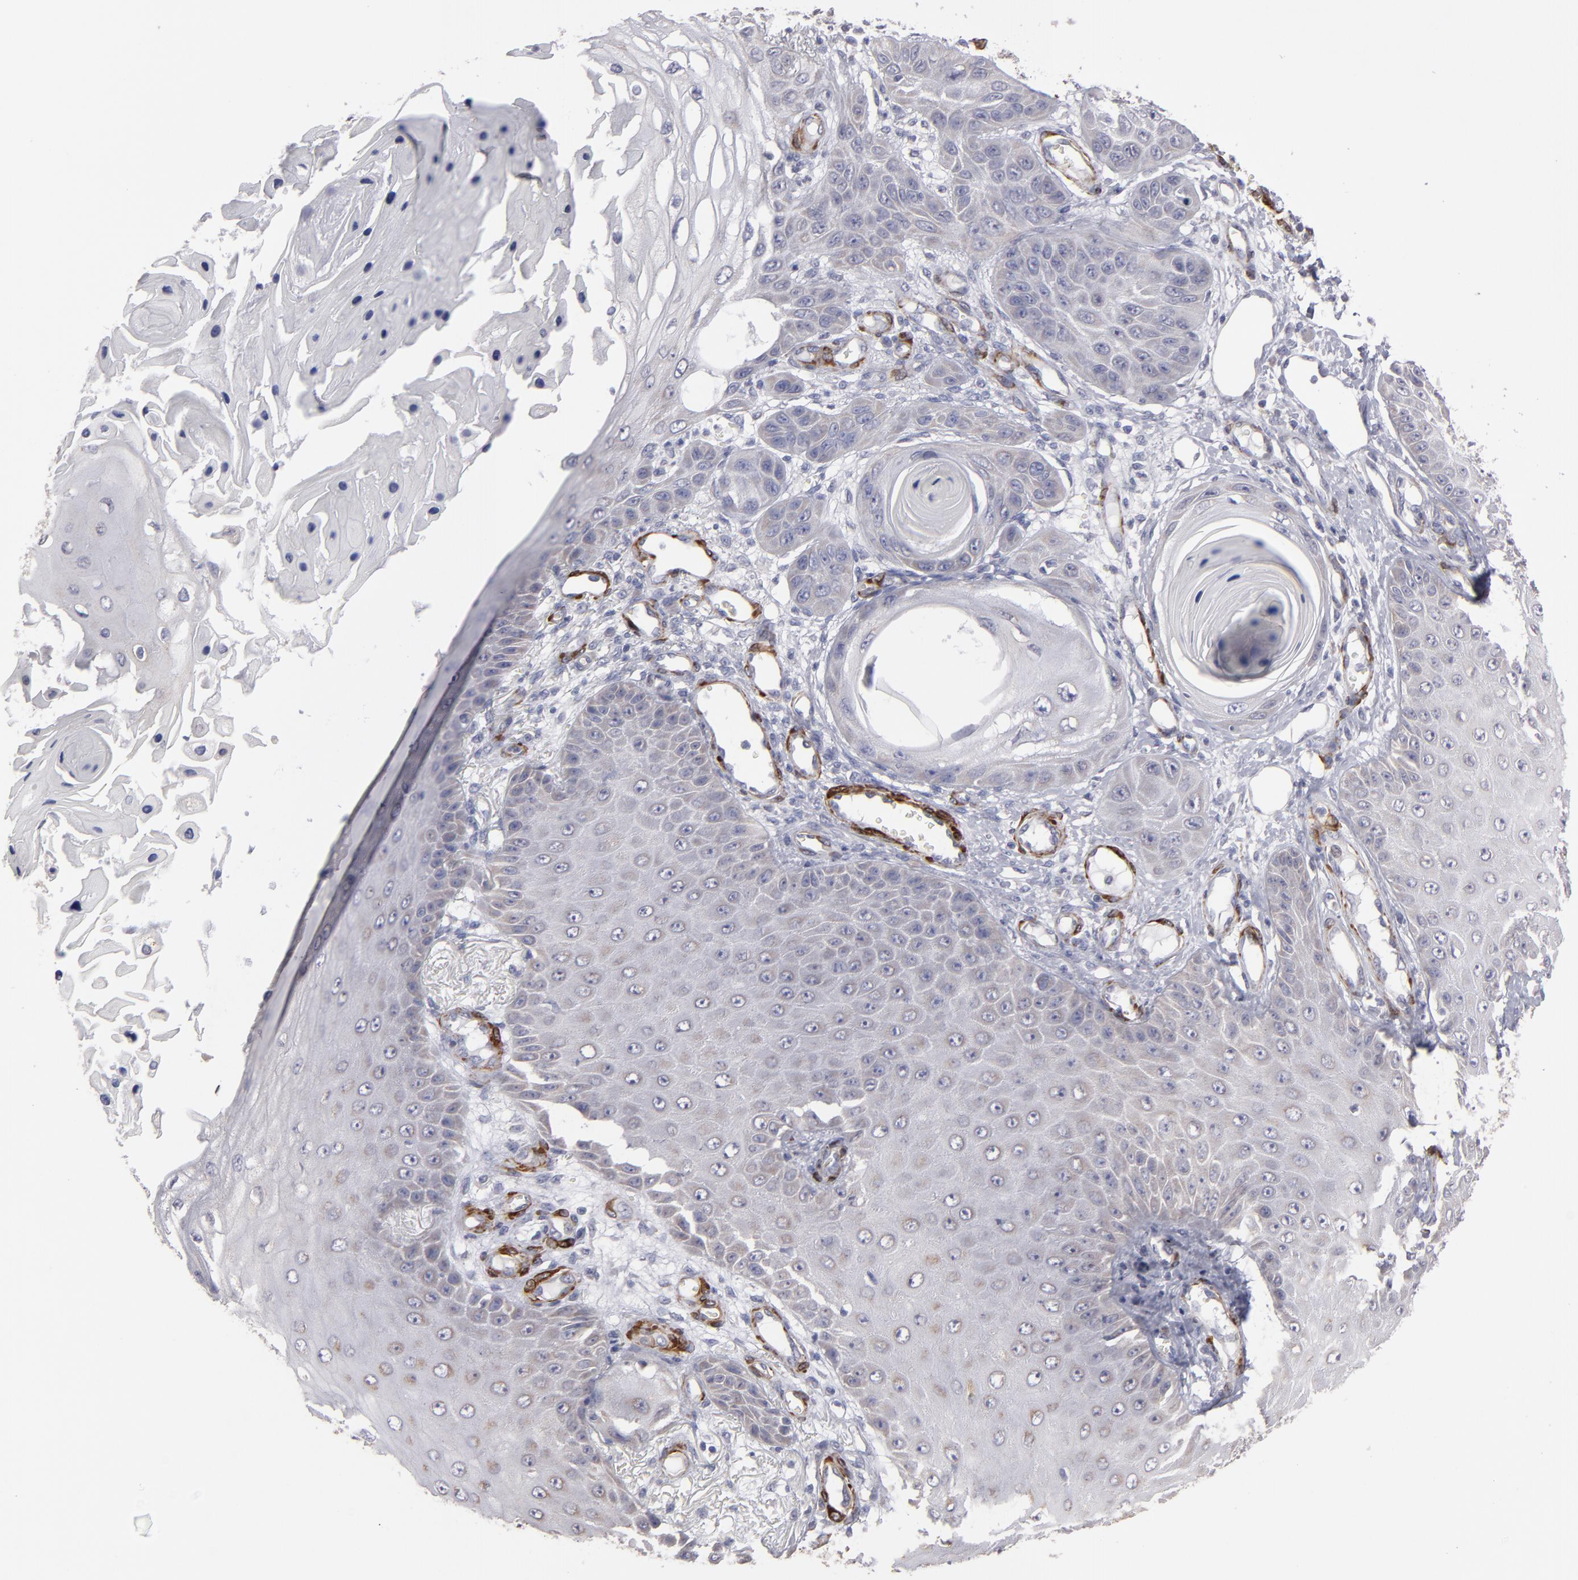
{"staining": {"intensity": "weak", "quantity": "25%-75%", "location": "cytoplasmic/membranous"}, "tissue": "skin cancer", "cell_type": "Tumor cells", "image_type": "cancer", "snomed": [{"axis": "morphology", "description": "Squamous cell carcinoma, NOS"}, {"axis": "topography", "description": "Skin"}], "caption": "Immunohistochemical staining of skin cancer (squamous cell carcinoma) exhibits low levels of weak cytoplasmic/membranous expression in approximately 25%-75% of tumor cells. (brown staining indicates protein expression, while blue staining denotes nuclei).", "gene": "SLMAP", "patient": {"sex": "female", "age": 40}}